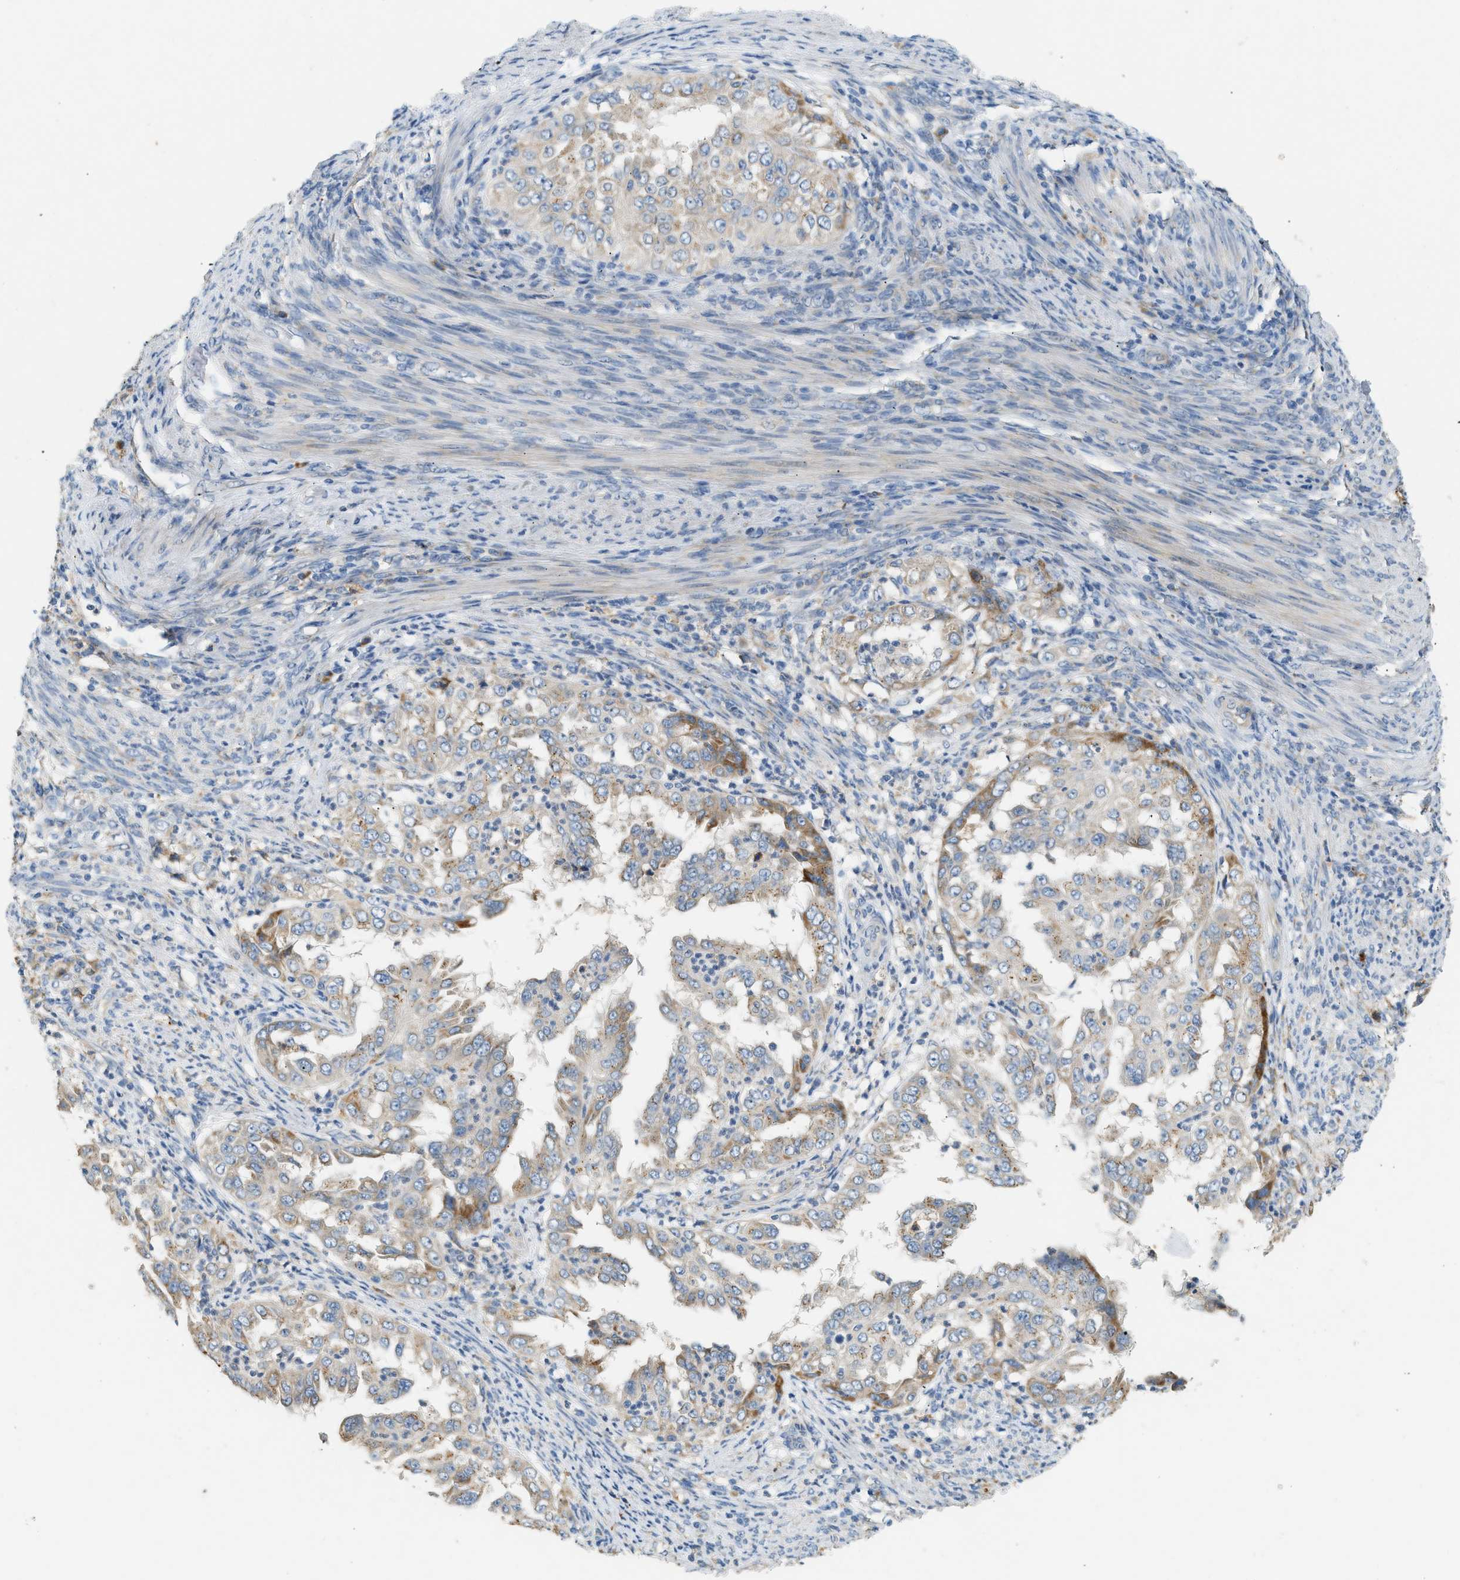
{"staining": {"intensity": "moderate", "quantity": ">75%", "location": "cytoplasmic/membranous"}, "tissue": "endometrial cancer", "cell_type": "Tumor cells", "image_type": "cancer", "snomed": [{"axis": "morphology", "description": "Adenocarcinoma, NOS"}, {"axis": "topography", "description": "Endometrium"}], "caption": "Tumor cells exhibit medium levels of moderate cytoplasmic/membranous staining in approximately >75% of cells in human adenocarcinoma (endometrial). The protein is stained brown, and the nuclei are stained in blue (DAB IHC with brightfield microscopy, high magnification).", "gene": "CTSB", "patient": {"sex": "female", "age": 85}}